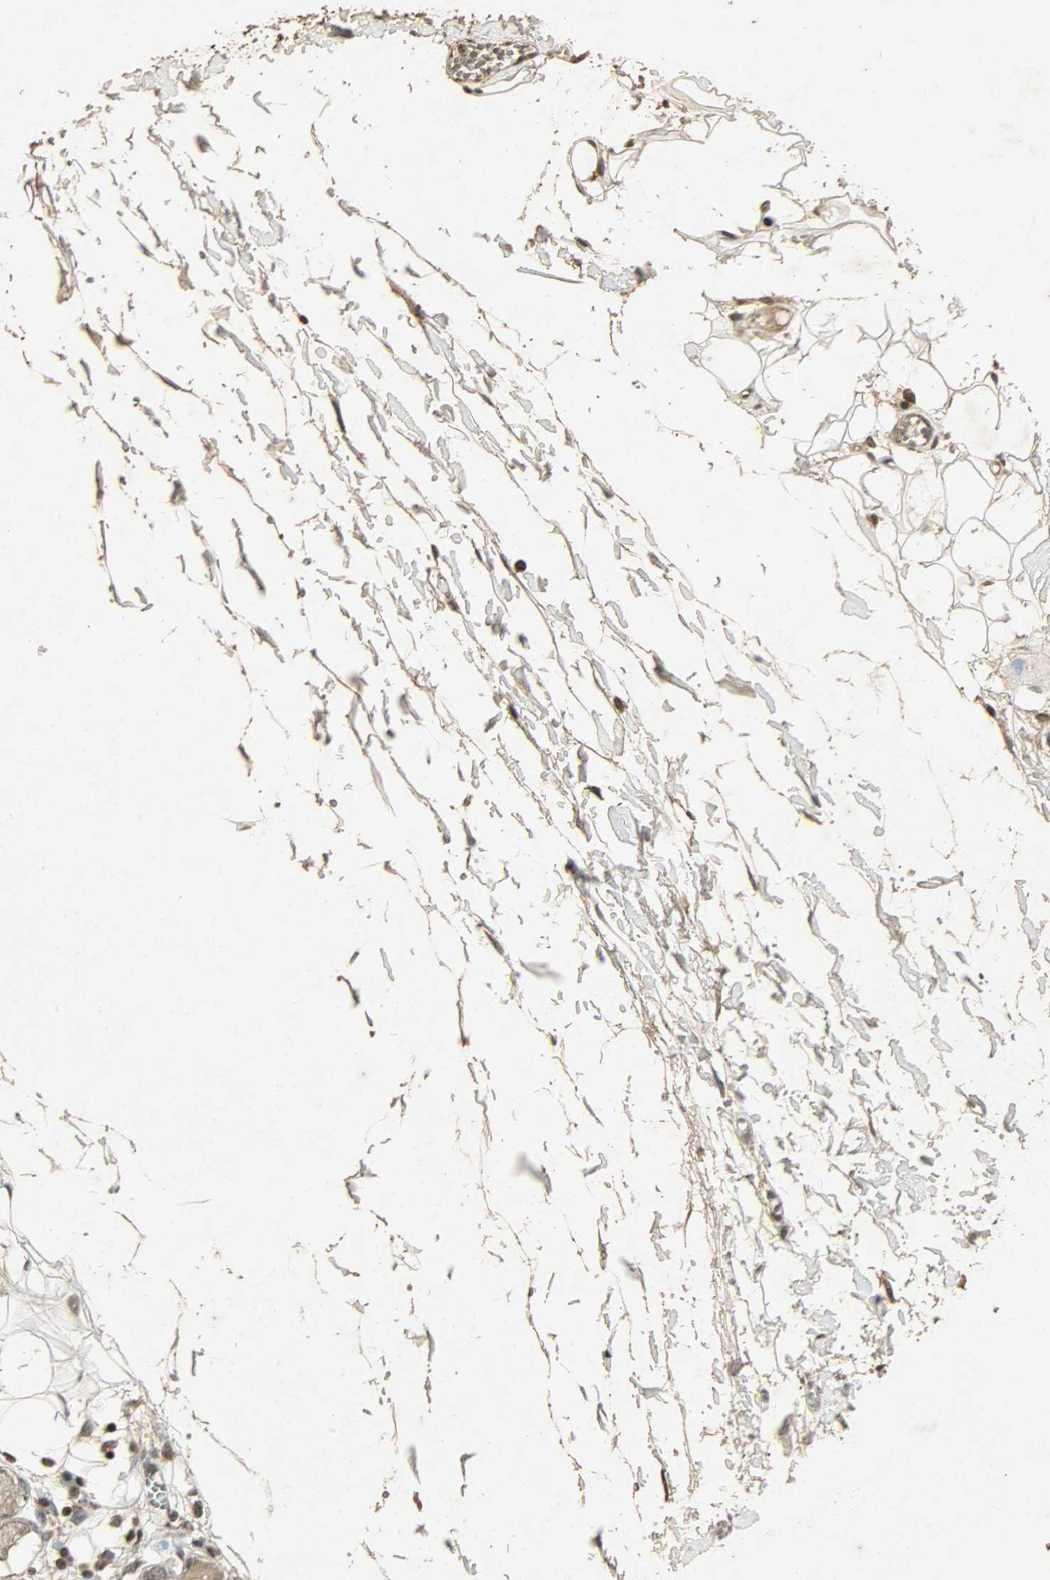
{"staining": {"intensity": "moderate", "quantity": ">75%", "location": "cytoplasmic/membranous,nuclear"}, "tissue": "adipose tissue", "cell_type": "Adipocytes", "image_type": "normal", "snomed": [{"axis": "morphology", "description": "Normal tissue, NOS"}, {"axis": "morphology", "description": "Inflammation, NOS"}, {"axis": "topography", "description": "Vascular tissue"}, {"axis": "topography", "description": "Salivary gland"}], "caption": "IHC staining of normal adipose tissue, which exhibits medium levels of moderate cytoplasmic/membranous,nuclear expression in about >75% of adipocytes indicating moderate cytoplasmic/membranous,nuclear protein staining. The staining was performed using DAB (3,3'-diaminobenzidine) (brown) for protein detection and nuclei were counterstained in hematoxylin (blue).", "gene": "PPP3R1", "patient": {"sex": "female", "age": 75}}